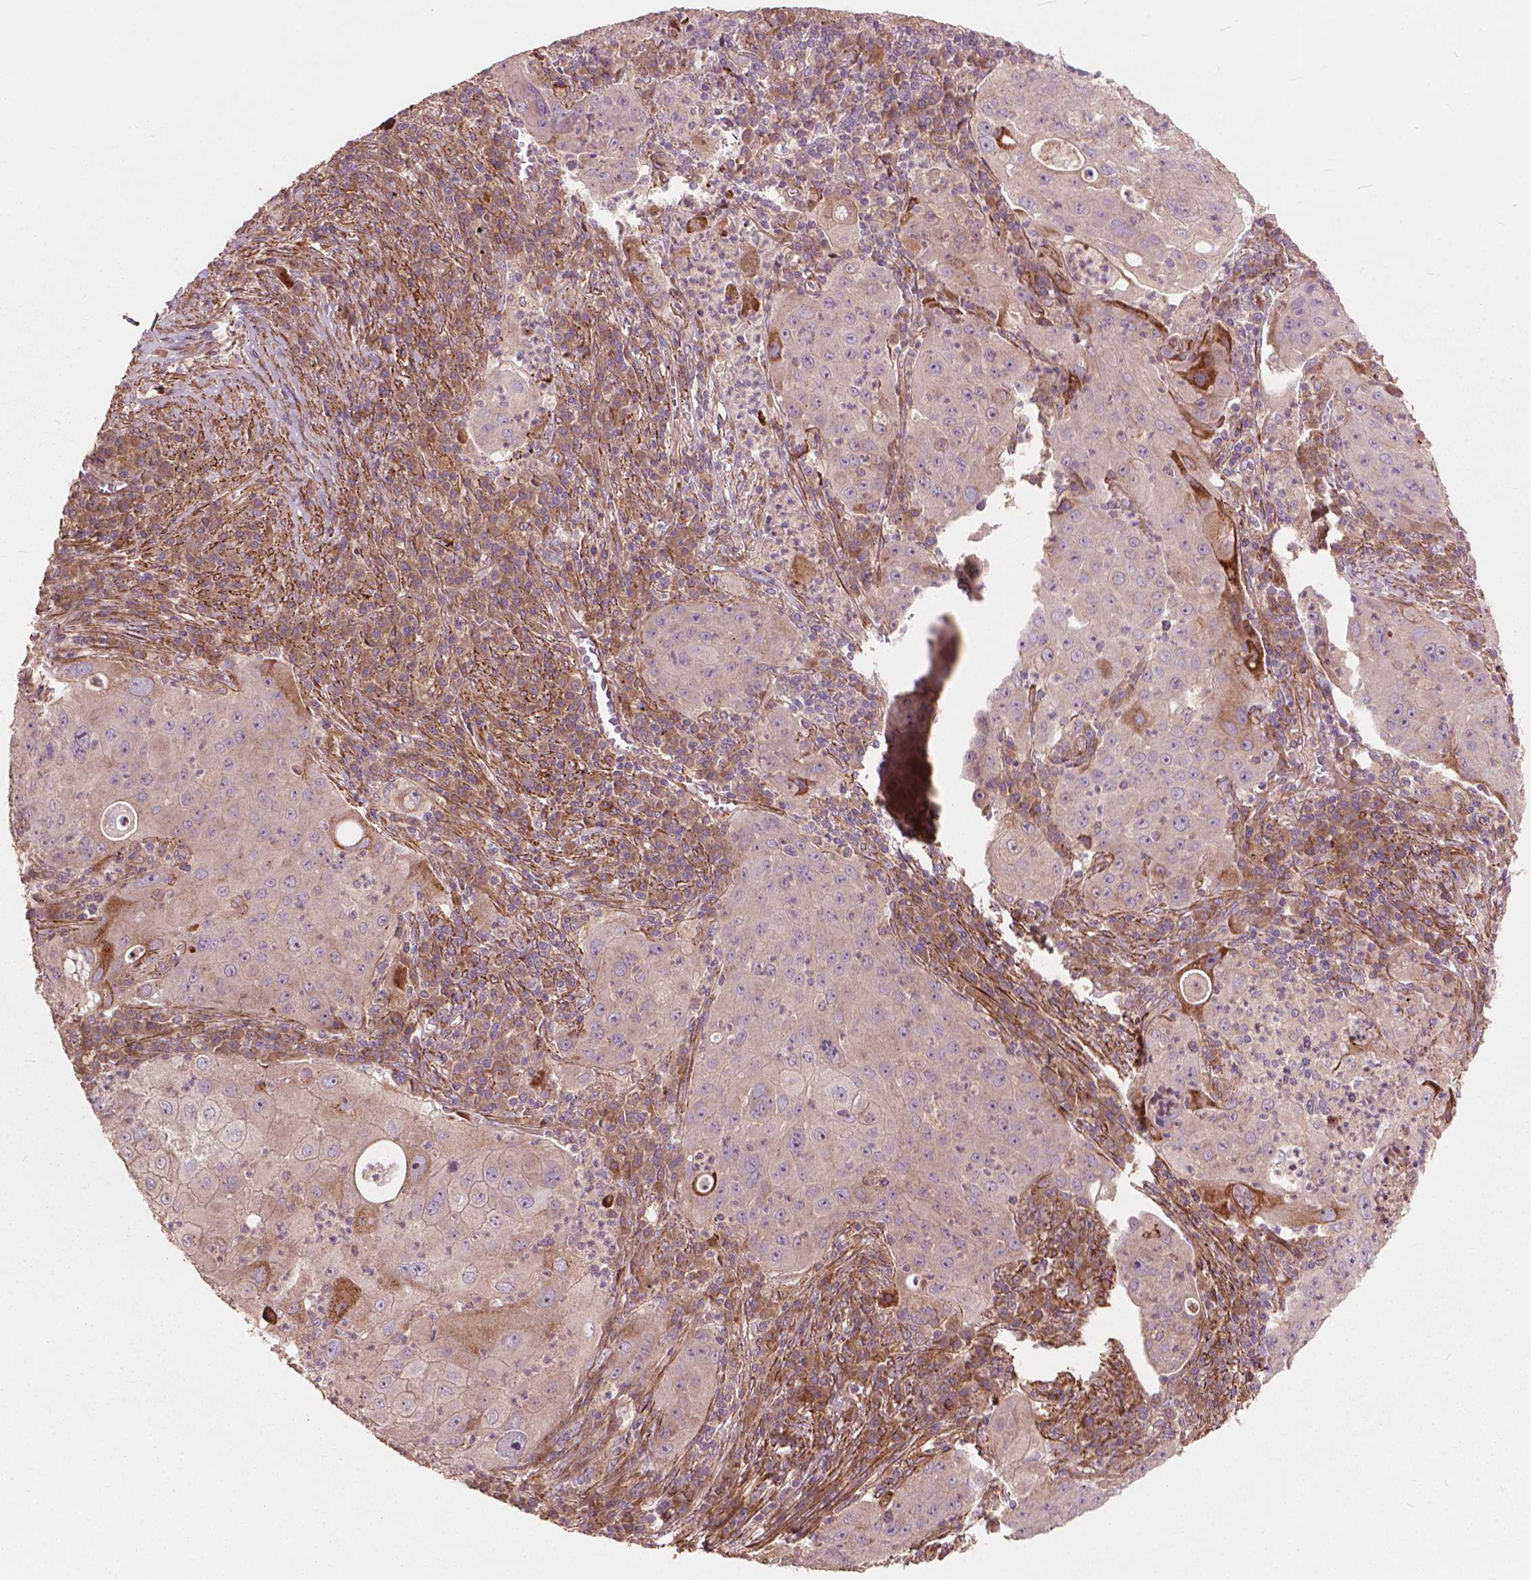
{"staining": {"intensity": "negative", "quantity": "none", "location": "none"}, "tissue": "lung cancer", "cell_type": "Tumor cells", "image_type": "cancer", "snomed": [{"axis": "morphology", "description": "Squamous cell carcinoma, NOS"}, {"axis": "topography", "description": "Lung"}], "caption": "This photomicrograph is of lung squamous cell carcinoma stained with immunohistochemistry (IHC) to label a protein in brown with the nuclei are counter-stained blue. There is no staining in tumor cells.", "gene": "FNIP1", "patient": {"sex": "female", "age": 59}}